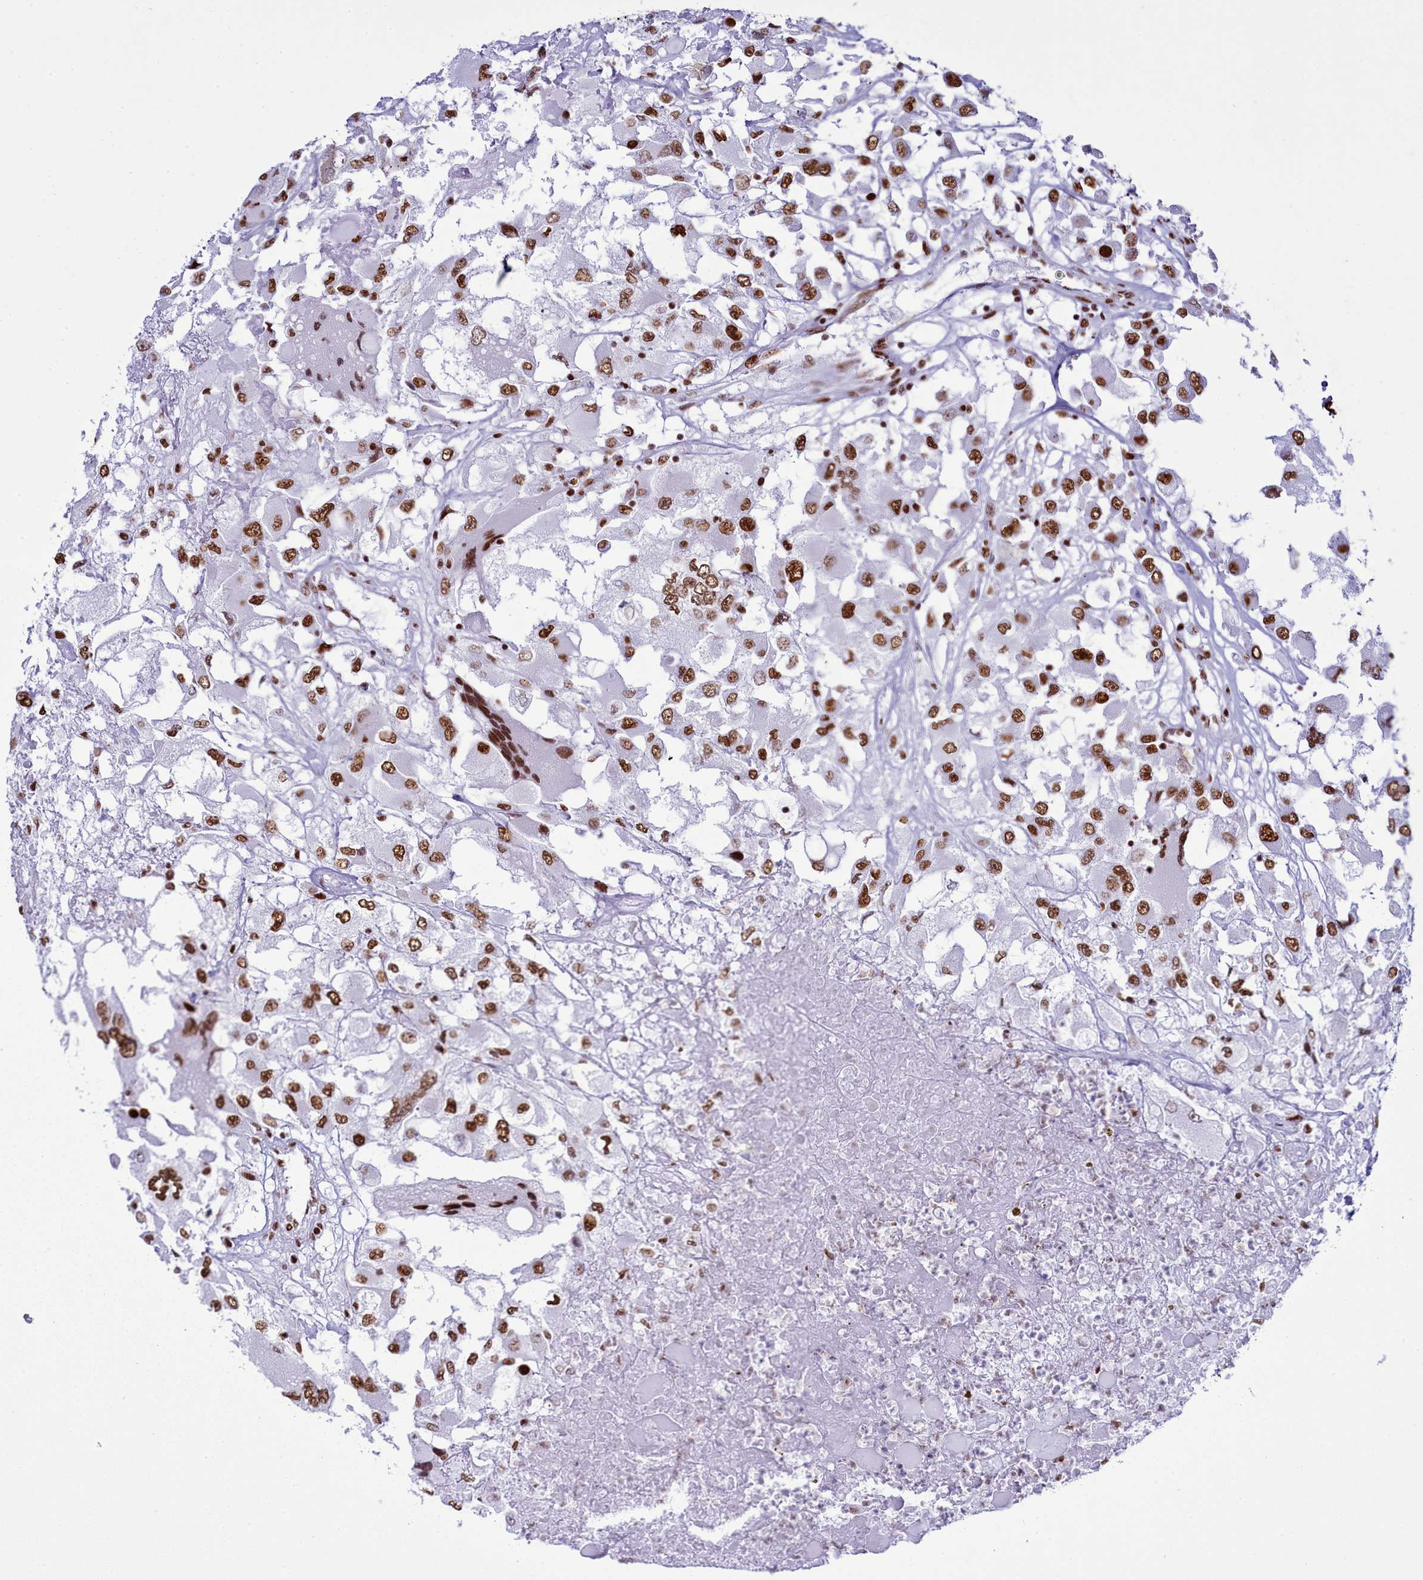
{"staining": {"intensity": "moderate", "quantity": ">75%", "location": "nuclear"}, "tissue": "renal cancer", "cell_type": "Tumor cells", "image_type": "cancer", "snomed": [{"axis": "morphology", "description": "Adenocarcinoma, NOS"}, {"axis": "topography", "description": "Kidney"}], "caption": "Immunohistochemistry of human adenocarcinoma (renal) exhibits medium levels of moderate nuclear staining in approximately >75% of tumor cells. The staining was performed using DAB (3,3'-diaminobenzidine), with brown indicating positive protein expression. Nuclei are stained blue with hematoxylin.", "gene": "RALY", "patient": {"sex": "female", "age": 52}}